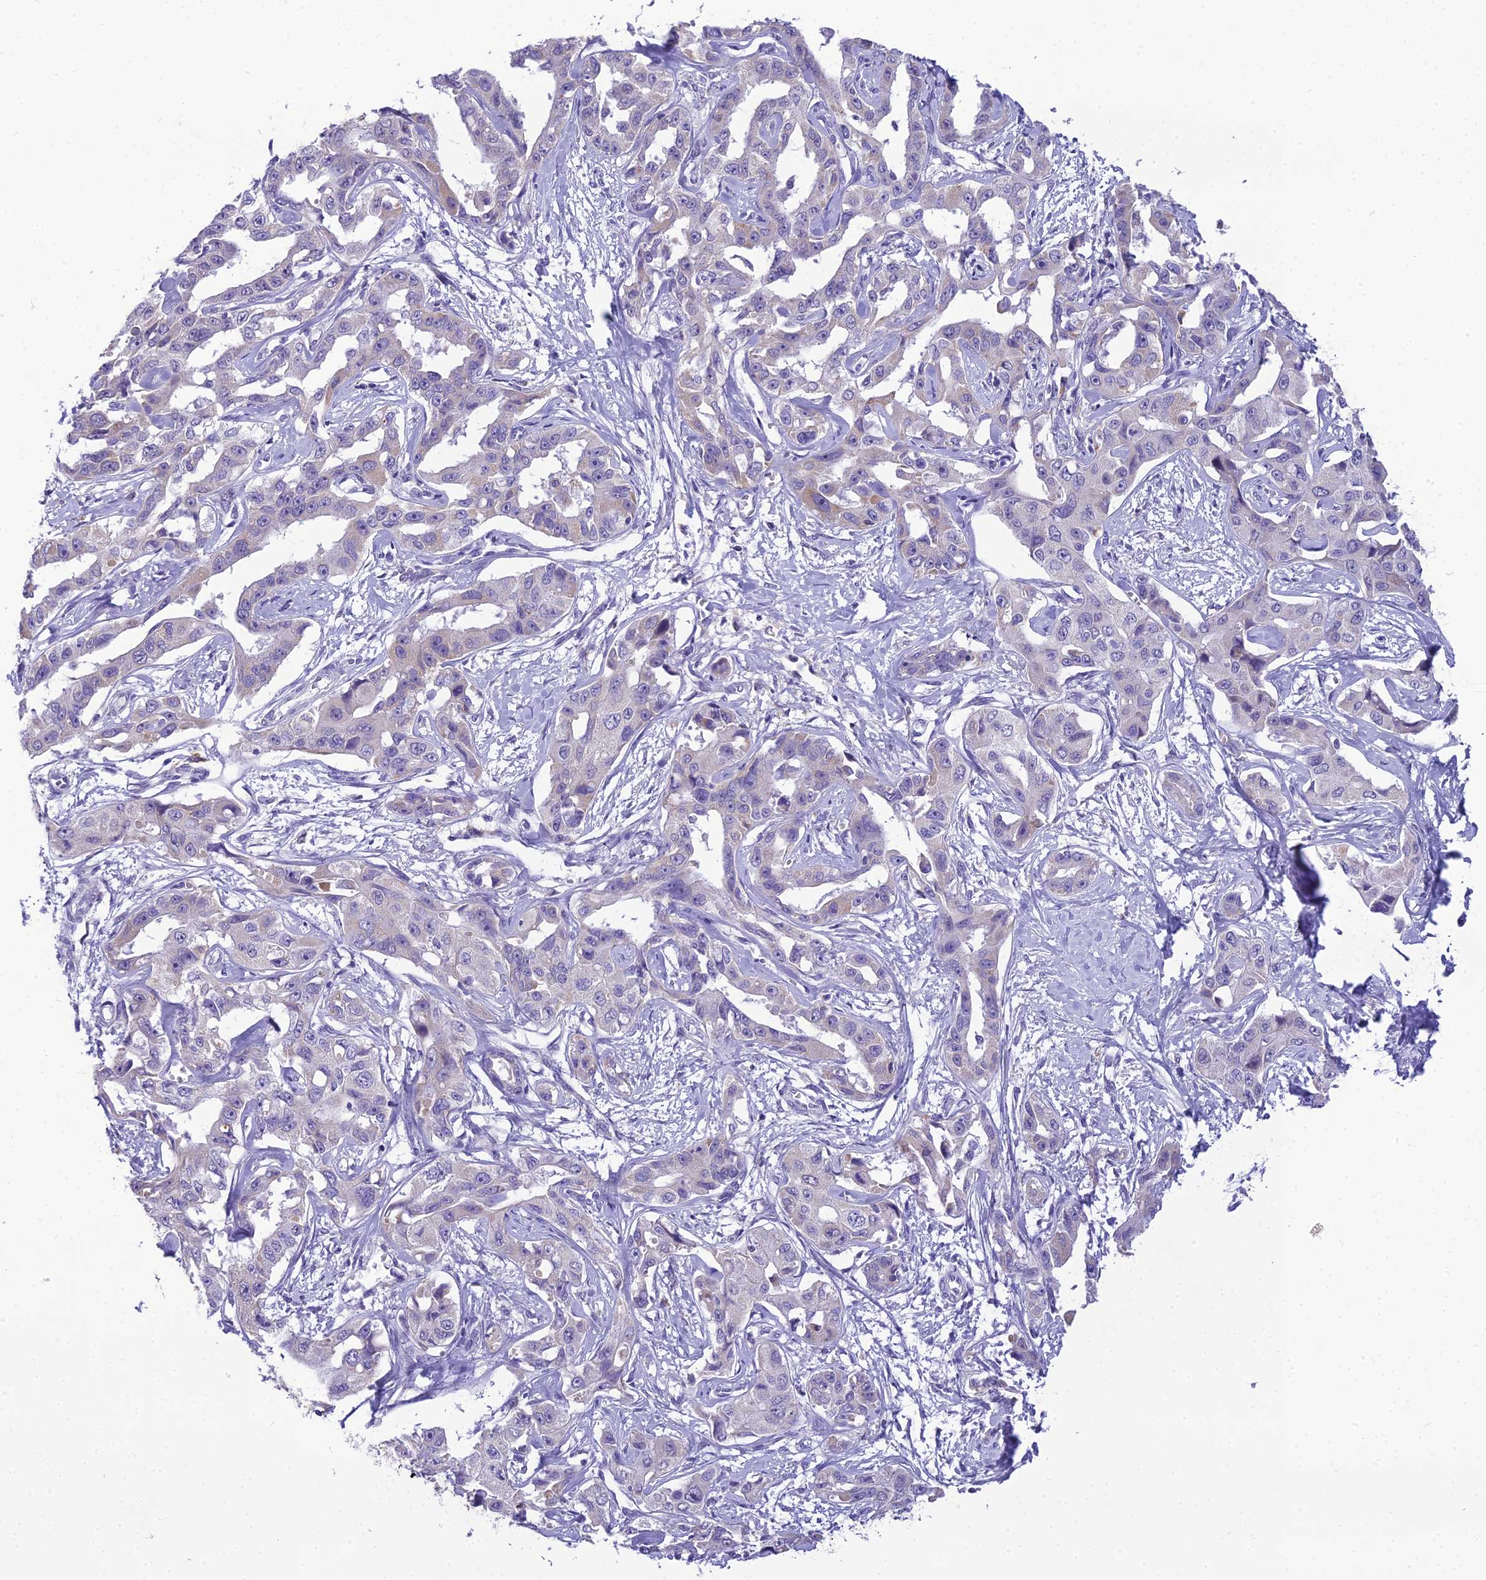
{"staining": {"intensity": "negative", "quantity": "none", "location": "none"}, "tissue": "liver cancer", "cell_type": "Tumor cells", "image_type": "cancer", "snomed": [{"axis": "morphology", "description": "Cholangiocarcinoma"}, {"axis": "topography", "description": "Liver"}], "caption": "IHC of cholangiocarcinoma (liver) demonstrates no expression in tumor cells. Brightfield microscopy of IHC stained with DAB (3,3'-diaminobenzidine) (brown) and hematoxylin (blue), captured at high magnification.", "gene": "MIIP", "patient": {"sex": "male", "age": 59}}